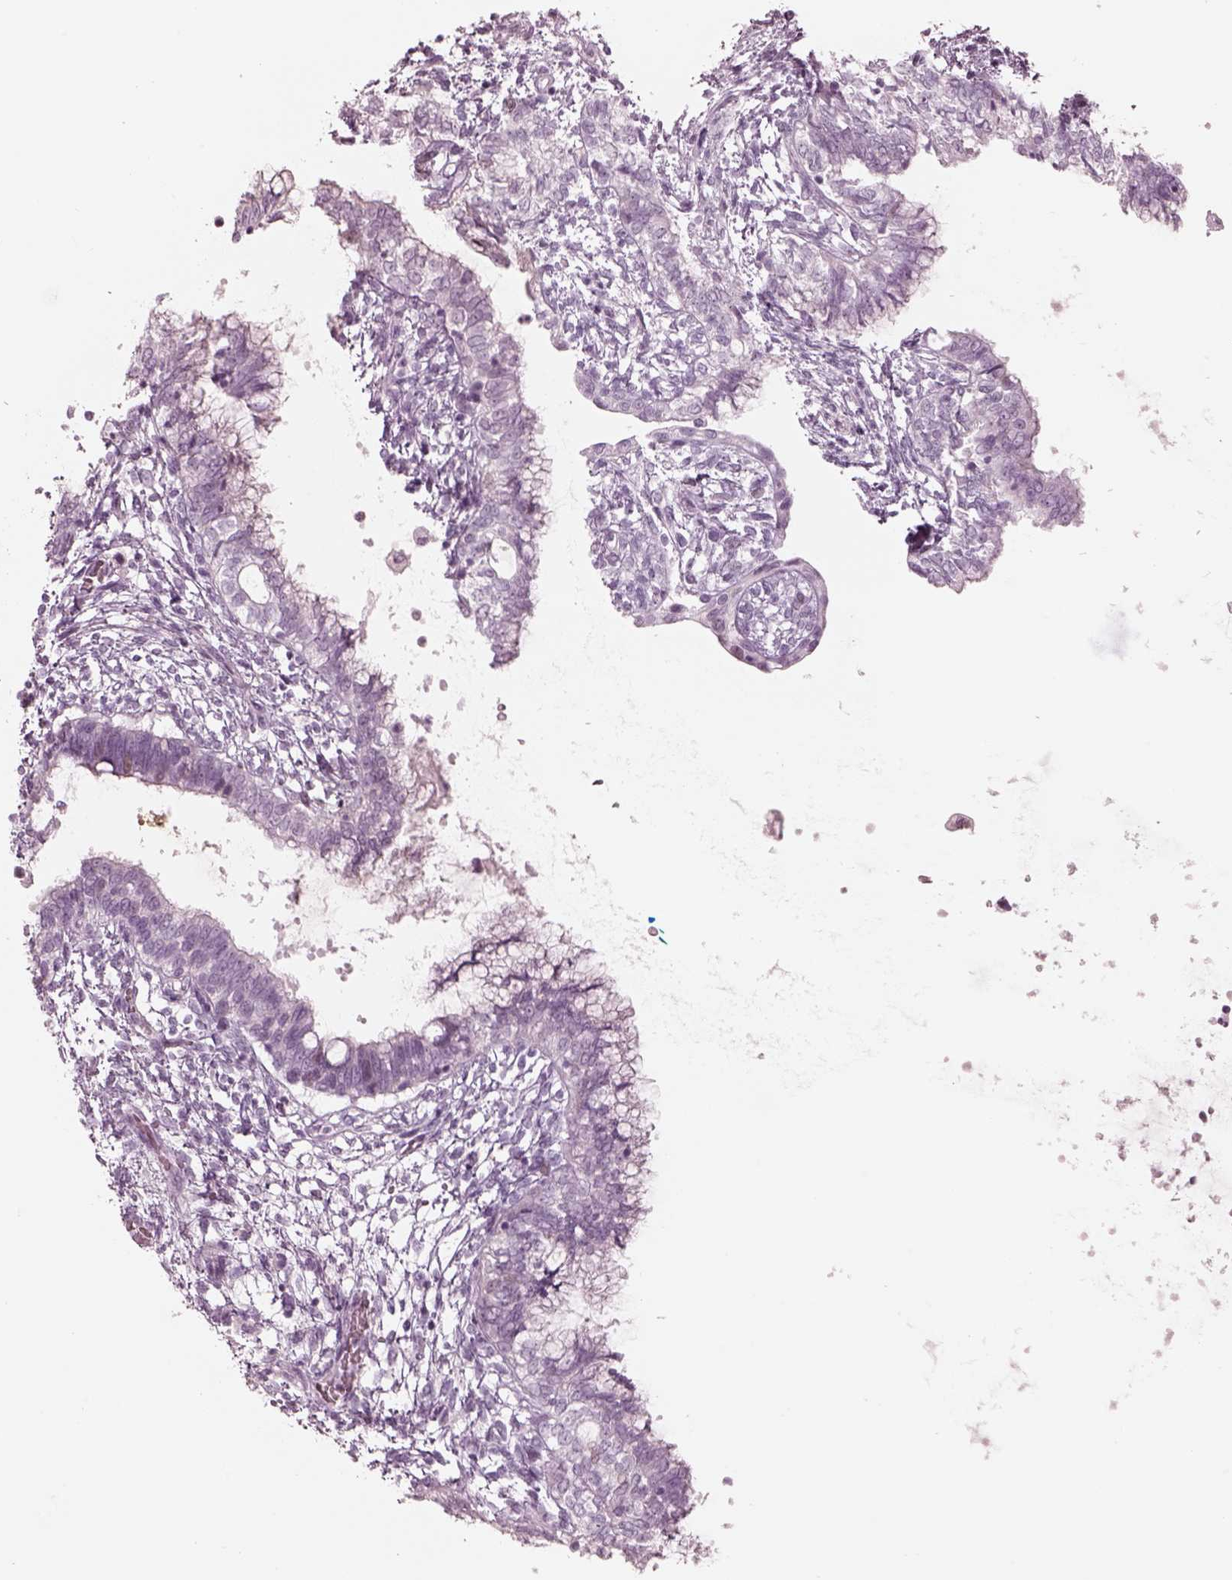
{"staining": {"intensity": "negative", "quantity": "none", "location": "none"}, "tissue": "testis cancer", "cell_type": "Tumor cells", "image_type": "cancer", "snomed": [{"axis": "morphology", "description": "Carcinoma, Embryonal, NOS"}, {"axis": "topography", "description": "Testis"}], "caption": "The photomicrograph reveals no significant positivity in tumor cells of testis cancer (embryonal carcinoma).", "gene": "KRTAP24-1", "patient": {"sex": "male", "age": 37}}